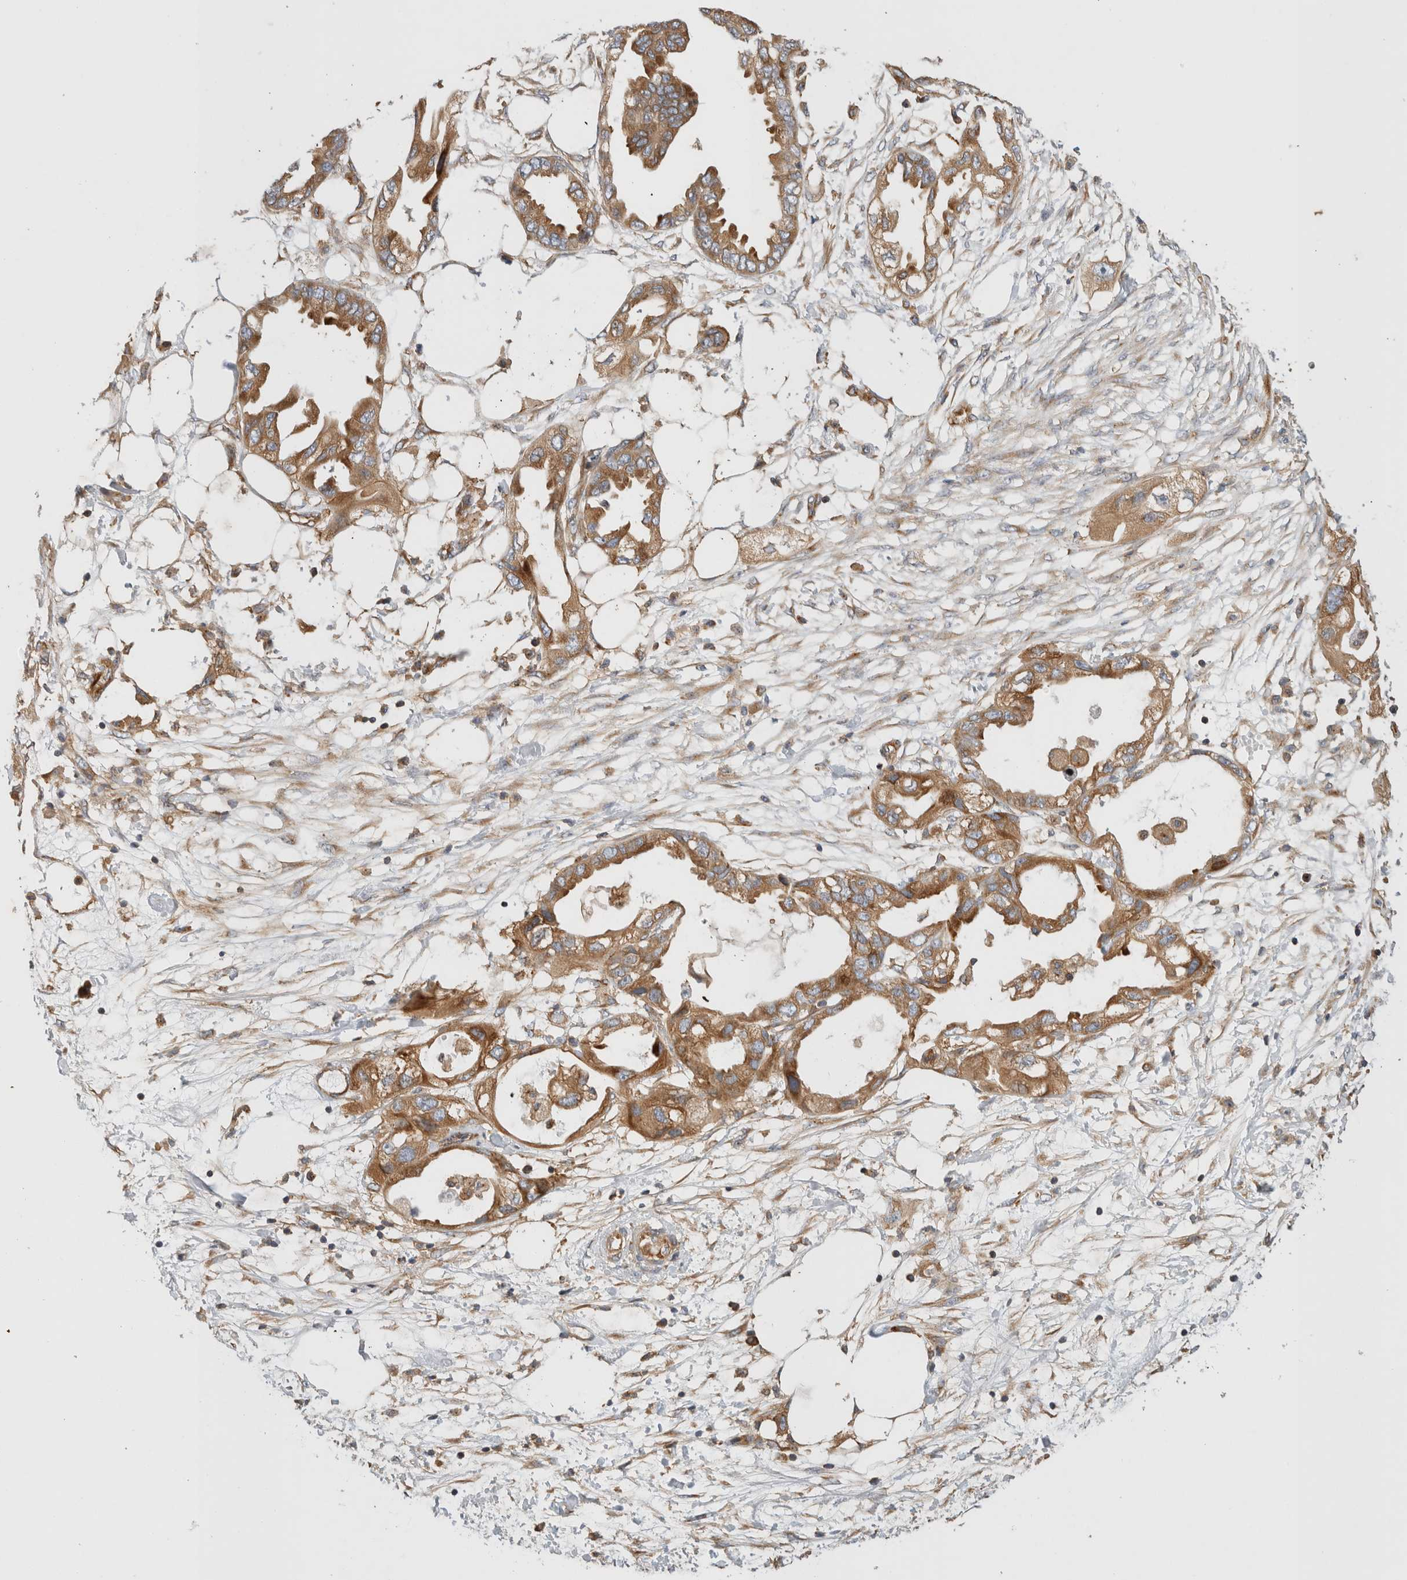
{"staining": {"intensity": "moderate", "quantity": ">75%", "location": "cytoplasmic/membranous"}, "tissue": "endometrial cancer", "cell_type": "Tumor cells", "image_type": "cancer", "snomed": [{"axis": "morphology", "description": "Adenocarcinoma, NOS"}, {"axis": "morphology", "description": "Adenocarcinoma, metastatic, NOS"}, {"axis": "topography", "description": "Adipose tissue"}, {"axis": "topography", "description": "Endometrium"}], "caption": "There is medium levels of moderate cytoplasmic/membranous expression in tumor cells of endometrial metastatic adenocarcinoma, as demonstrated by immunohistochemical staining (brown color).", "gene": "GPR150", "patient": {"sex": "female", "age": 67}}